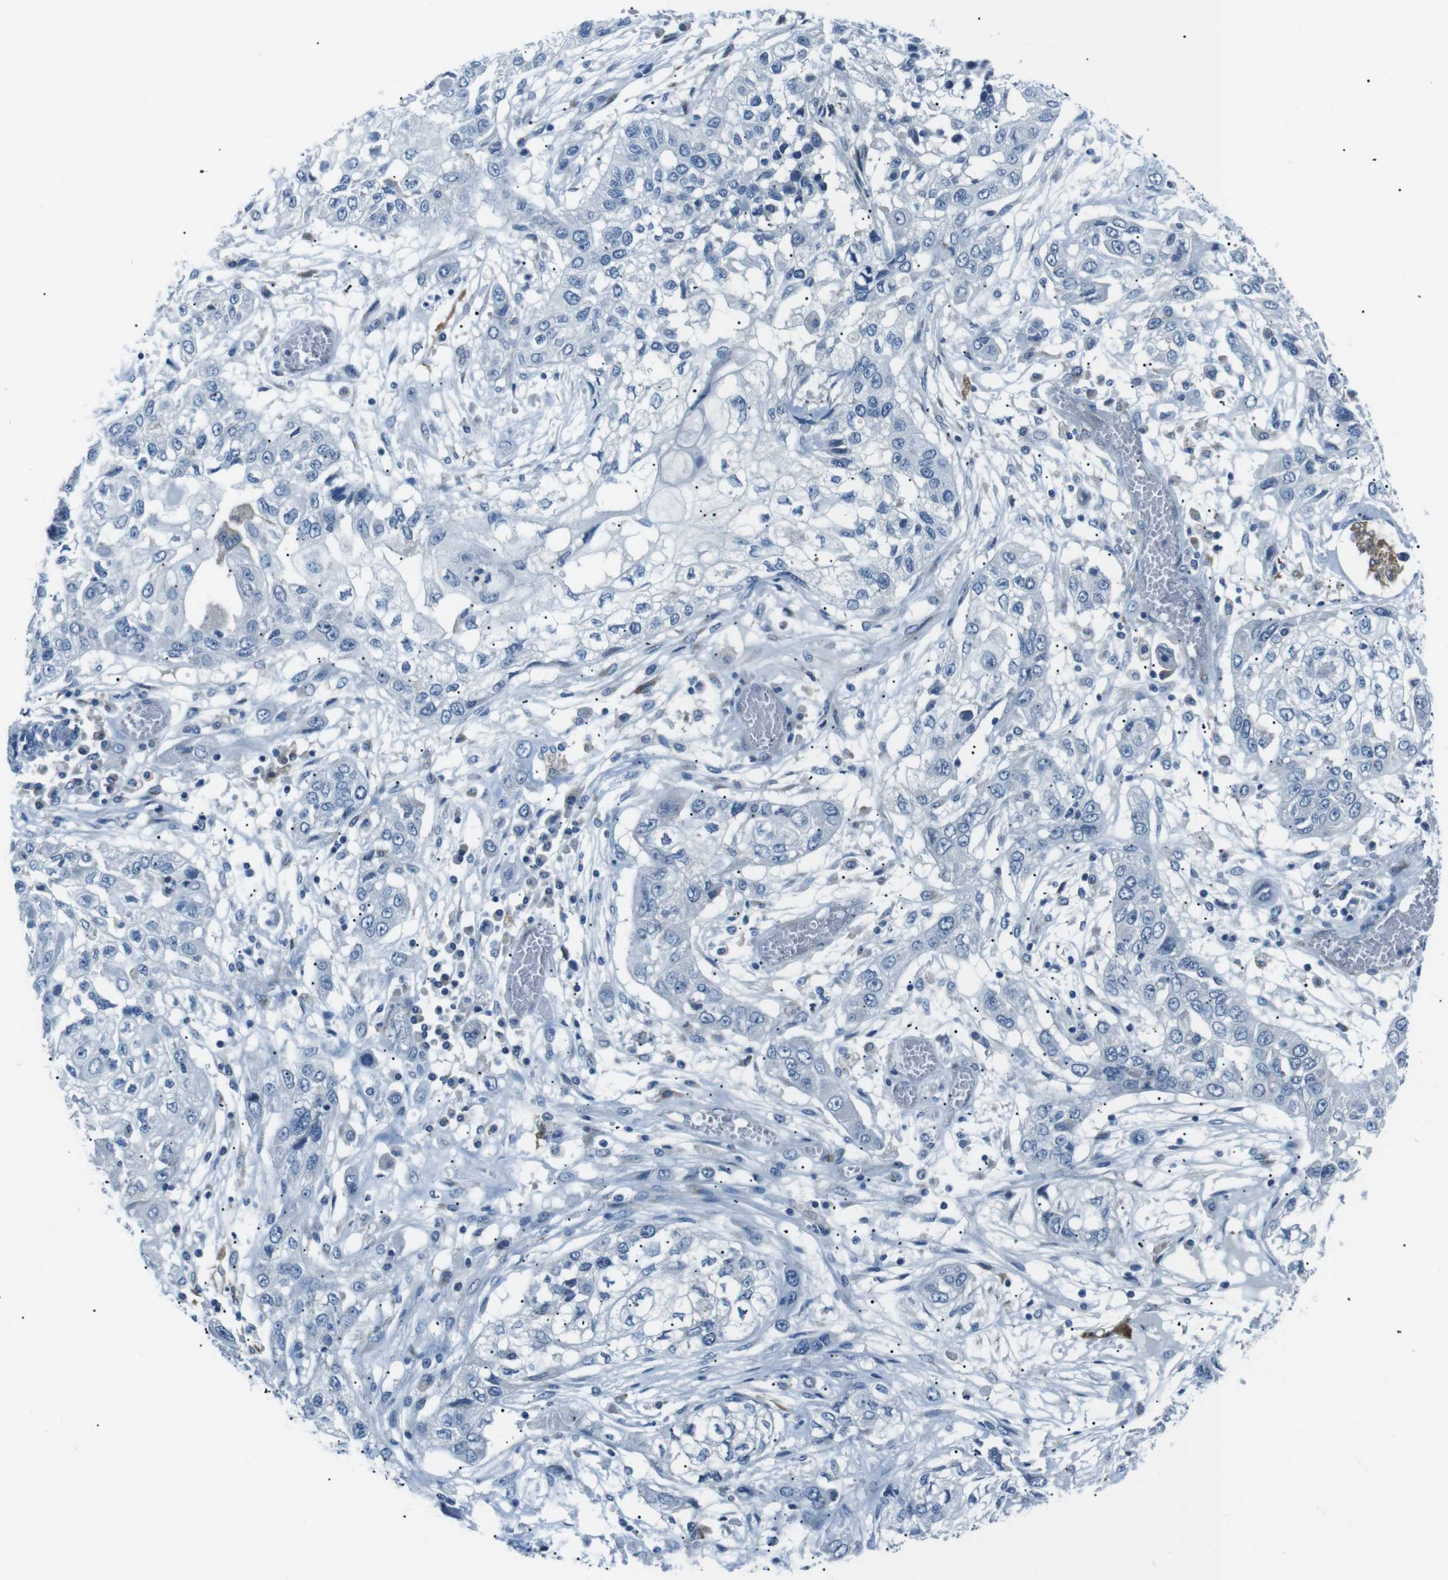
{"staining": {"intensity": "negative", "quantity": "none", "location": "none"}, "tissue": "lung cancer", "cell_type": "Tumor cells", "image_type": "cancer", "snomed": [{"axis": "morphology", "description": "Squamous cell carcinoma, NOS"}, {"axis": "topography", "description": "Lung"}], "caption": "Squamous cell carcinoma (lung) stained for a protein using immunohistochemistry demonstrates no positivity tumor cells.", "gene": "CSF2RA", "patient": {"sex": "male", "age": 71}}